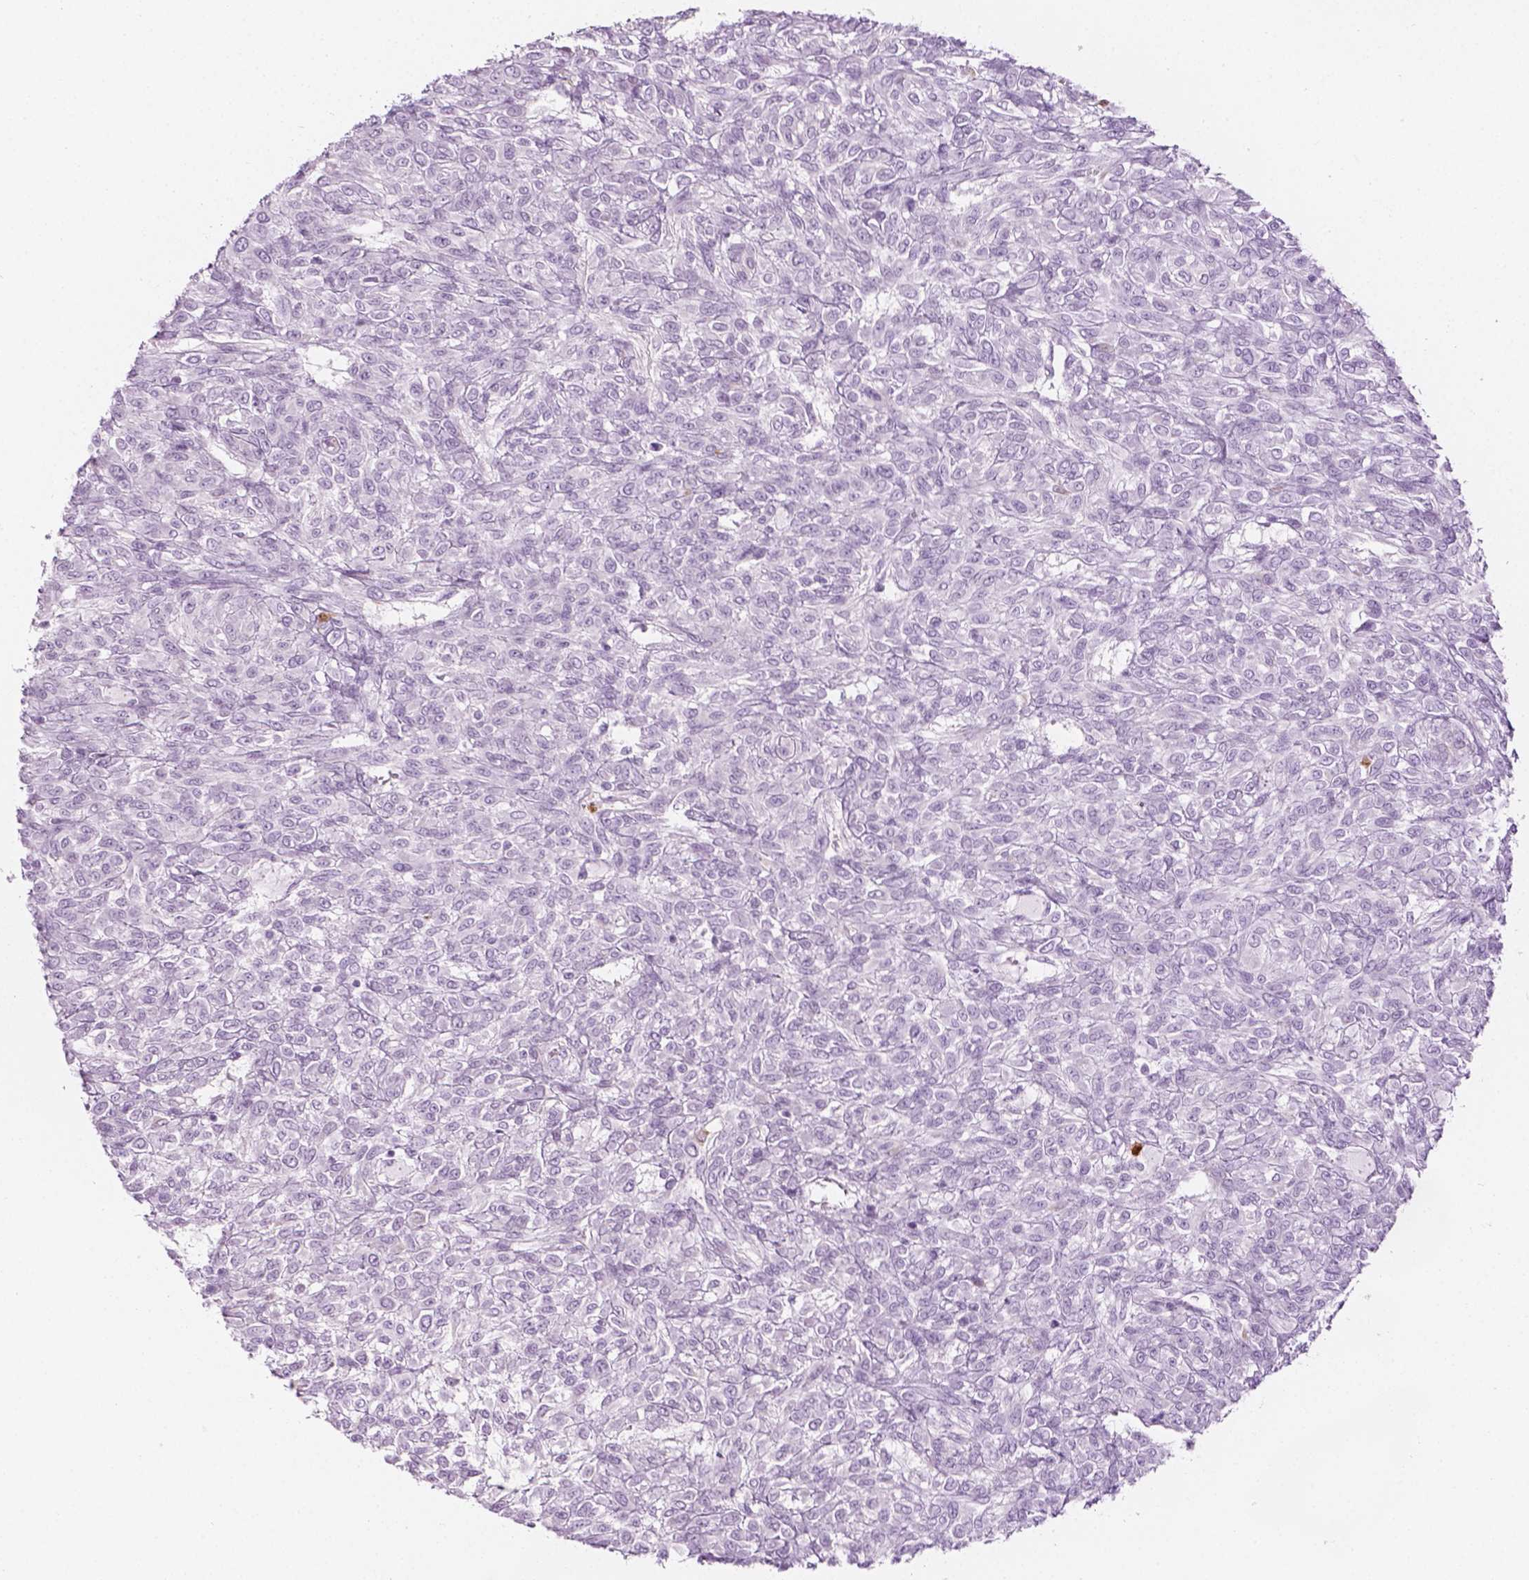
{"staining": {"intensity": "negative", "quantity": "none", "location": "none"}, "tissue": "renal cancer", "cell_type": "Tumor cells", "image_type": "cancer", "snomed": [{"axis": "morphology", "description": "Adenocarcinoma, NOS"}, {"axis": "topography", "description": "Kidney"}], "caption": "An IHC histopathology image of renal cancer (adenocarcinoma) is shown. There is no staining in tumor cells of renal cancer (adenocarcinoma). Brightfield microscopy of immunohistochemistry stained with DAB (3,3'-diaminobenzidine) (brown) and hematoxylin (blue), captured at high magnification.", "gene": "CES1", "patient": {"sex": "male", "age": 58}}